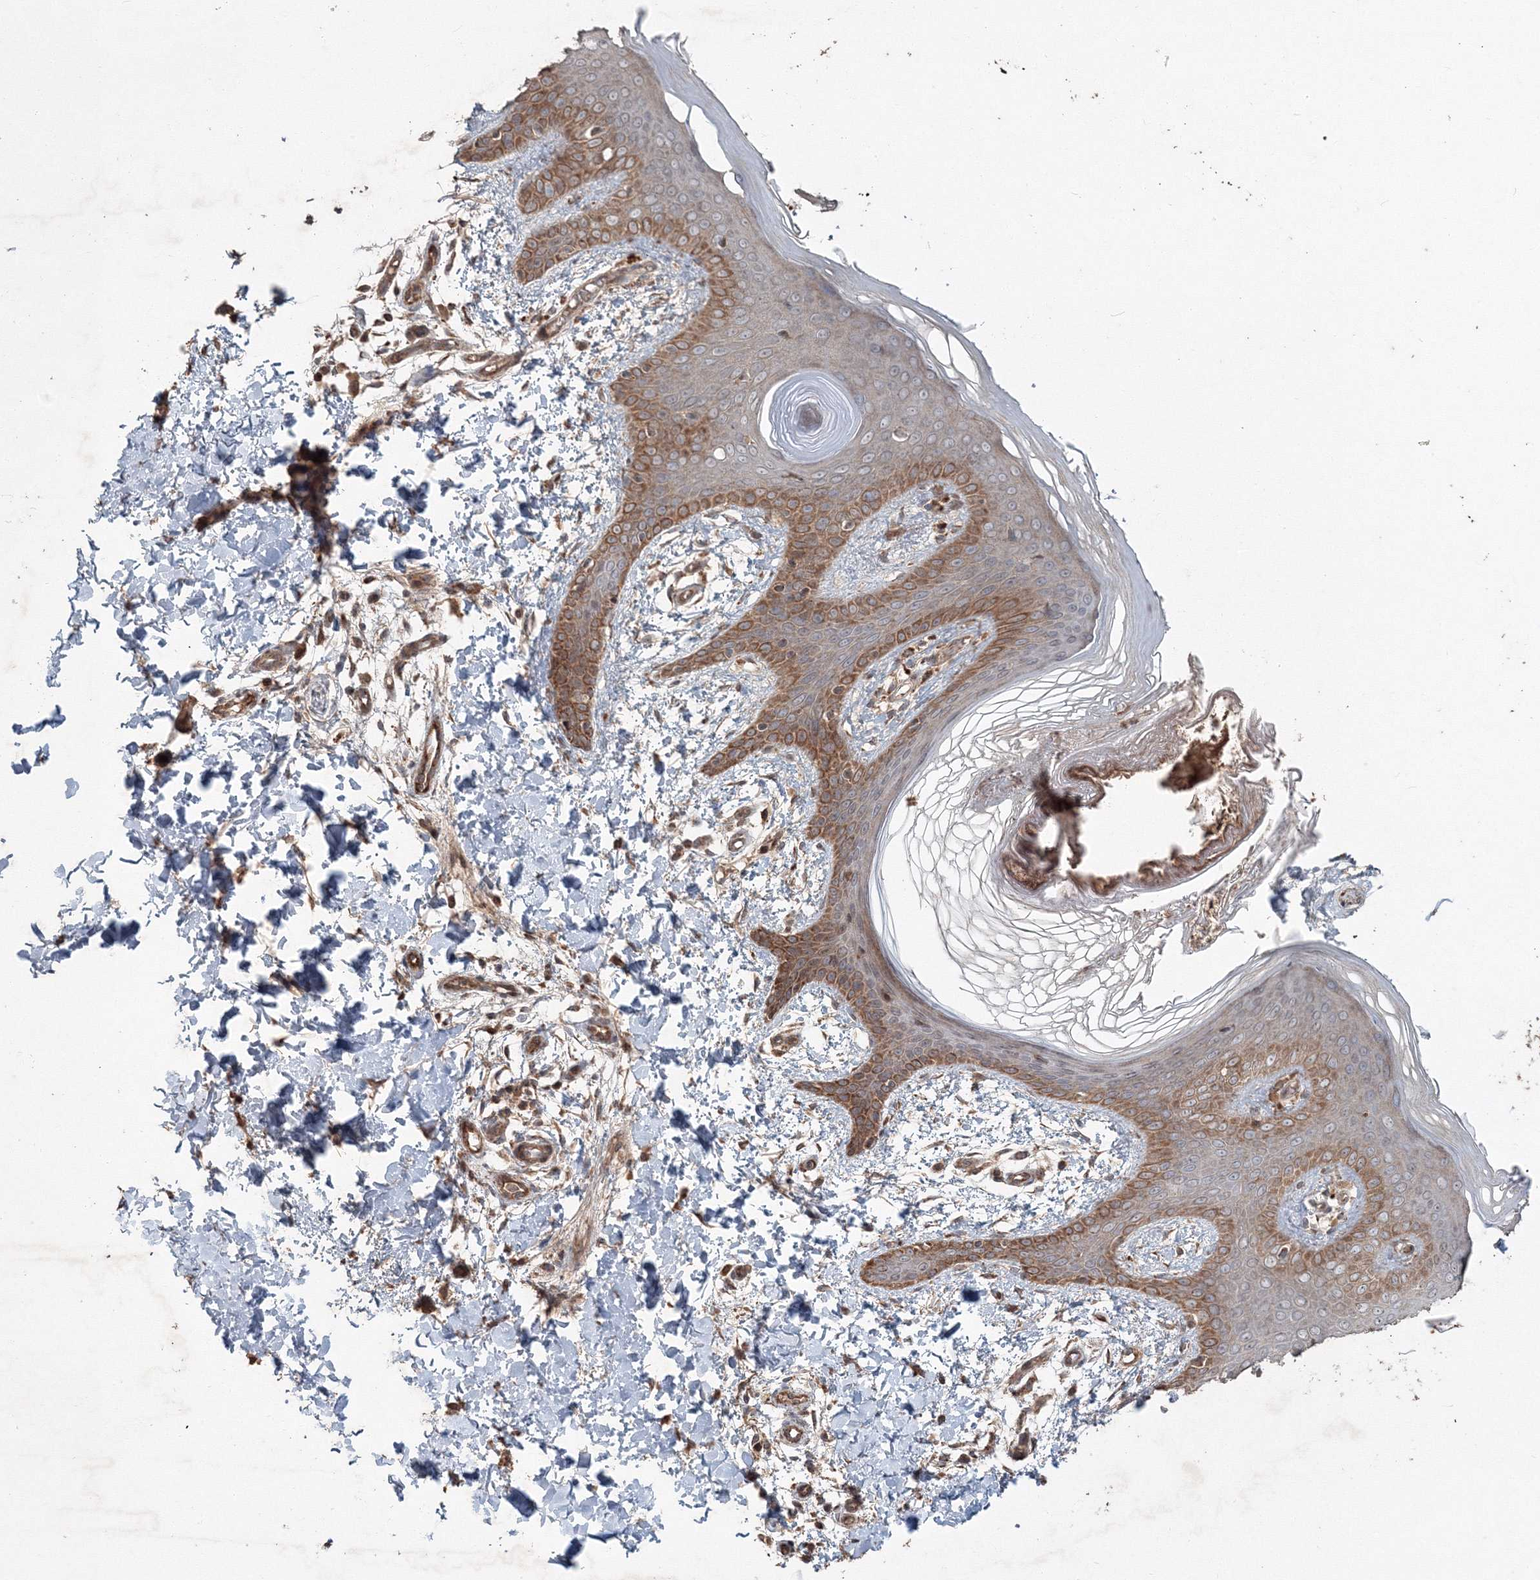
{"staining": {"intensity": "moderate", "quantity": ">75%", "location": "cytoplasmic/membranous"}, "tissue": "skin", "cell_type": "Fibroblasts", "image_type": "normal", "snomed": [{"axis": "morphology", "description": "Normal tissue, NOS"}, {"axis": "topography", "description": "Skin"}], "caption": "Immunohistochemistry (IHC) staining of unremarkable skin, which demonstrates medium levels of moderate cytoplasmic/membranous positivity in about >75% of fibroblasts indicating moderate cytoplasmic/membranous protein positivity. The staining was performed using DAB (brown) for protein detection and nuclei were counterstained in hematoxylin (blue).", "gene": "ANAPC16", "patient": {"sex": "male", "age": 36}}